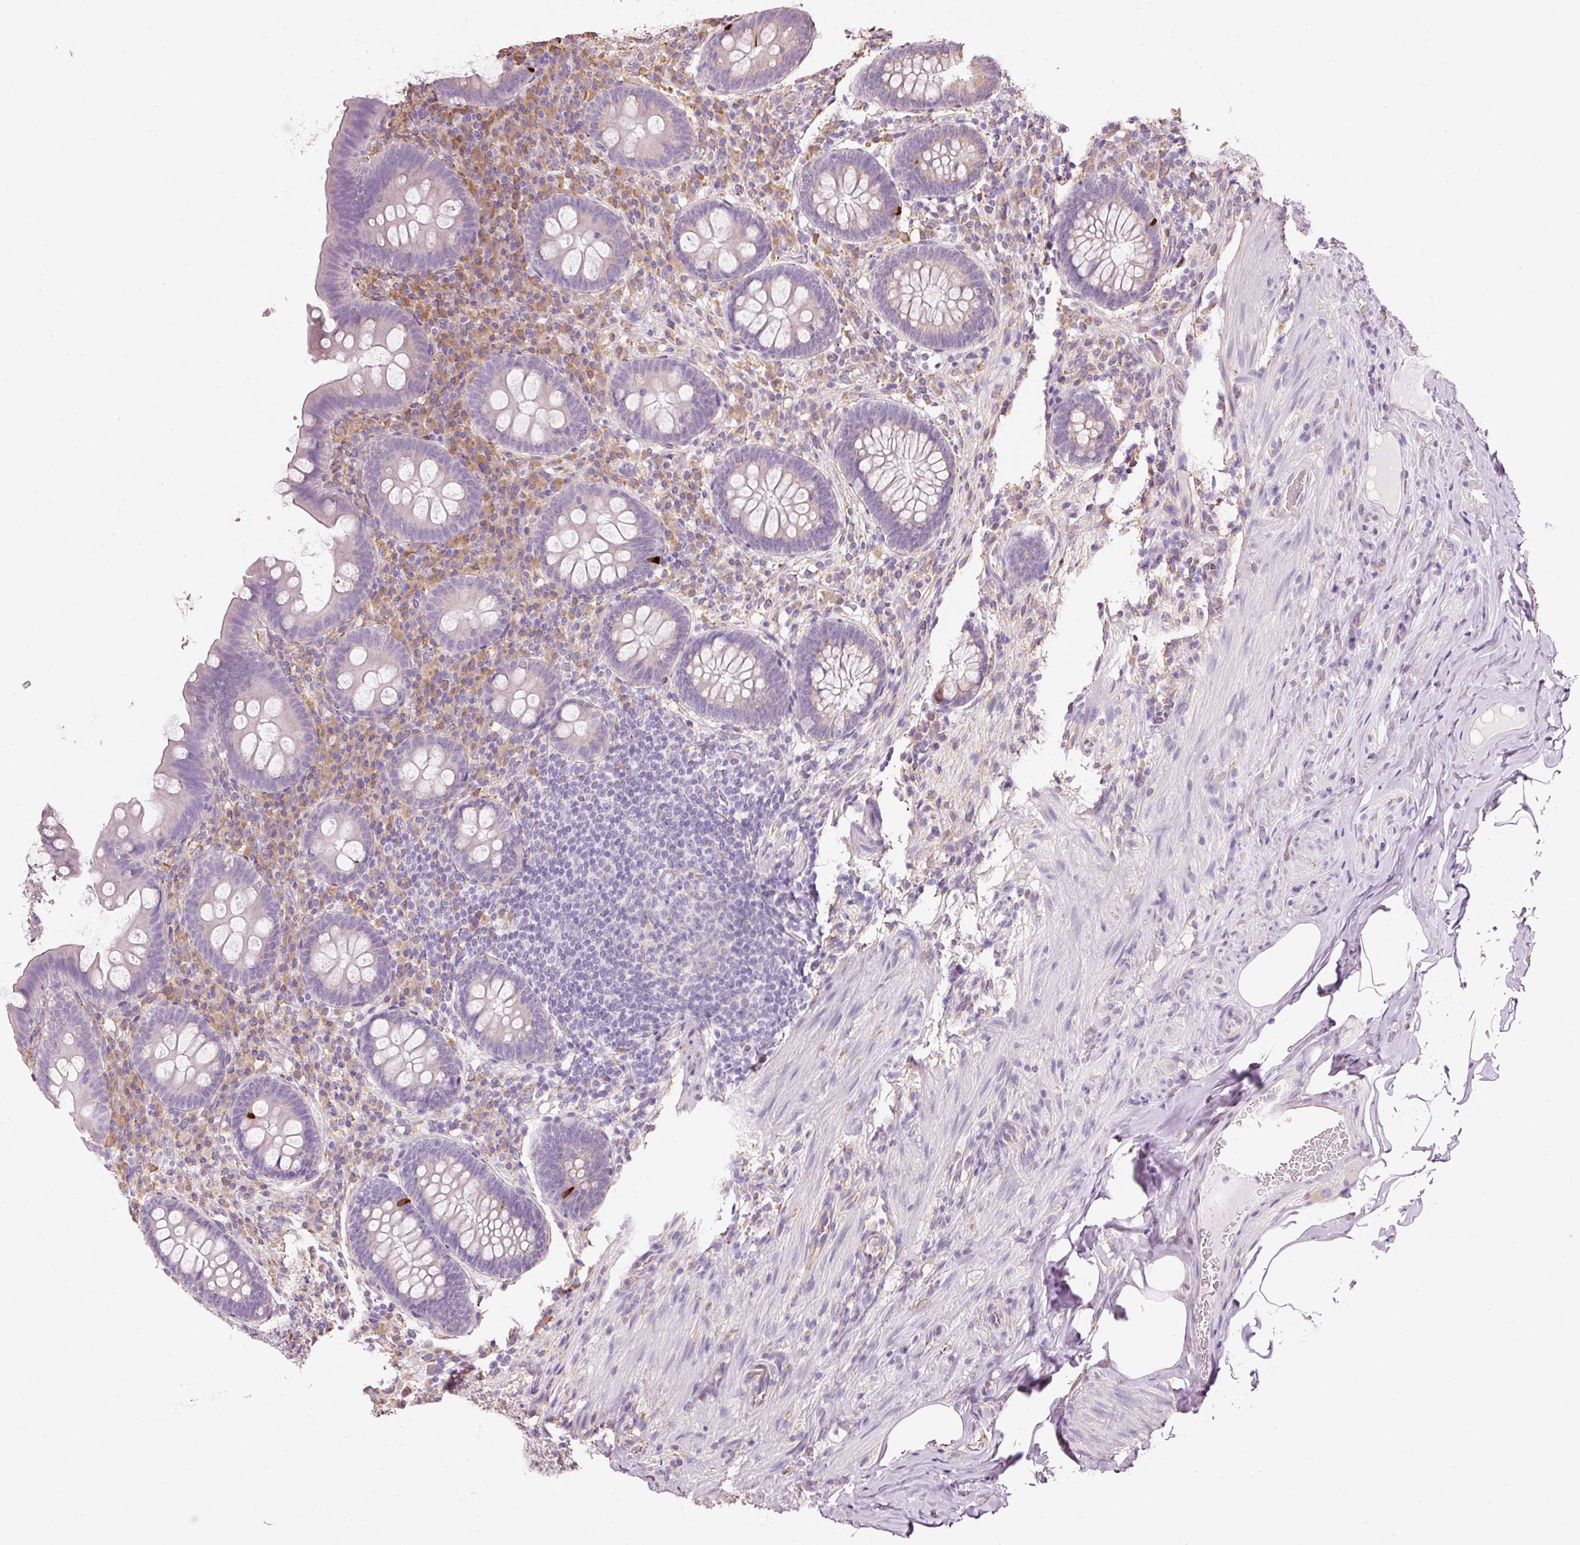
{"staining": {"intensity": "negative", "quantity": "none", "location": "none"}, "tissue": "appendix", "cell_type": "Glandular cells", "image_type": "normal", "snomed": [{"axis": "morphology", "description": "Normal tissue, NOS"}, {"axis": "topography", "description": "Appendix"}], "caption": "The immunohistochemistry photomicrograph has no significant staining in glandular cells of appendix. (IHC, brightfield microscopy, high magnification).", "gene": "GCG", "patient": {"sex": "male", "age": 71}}